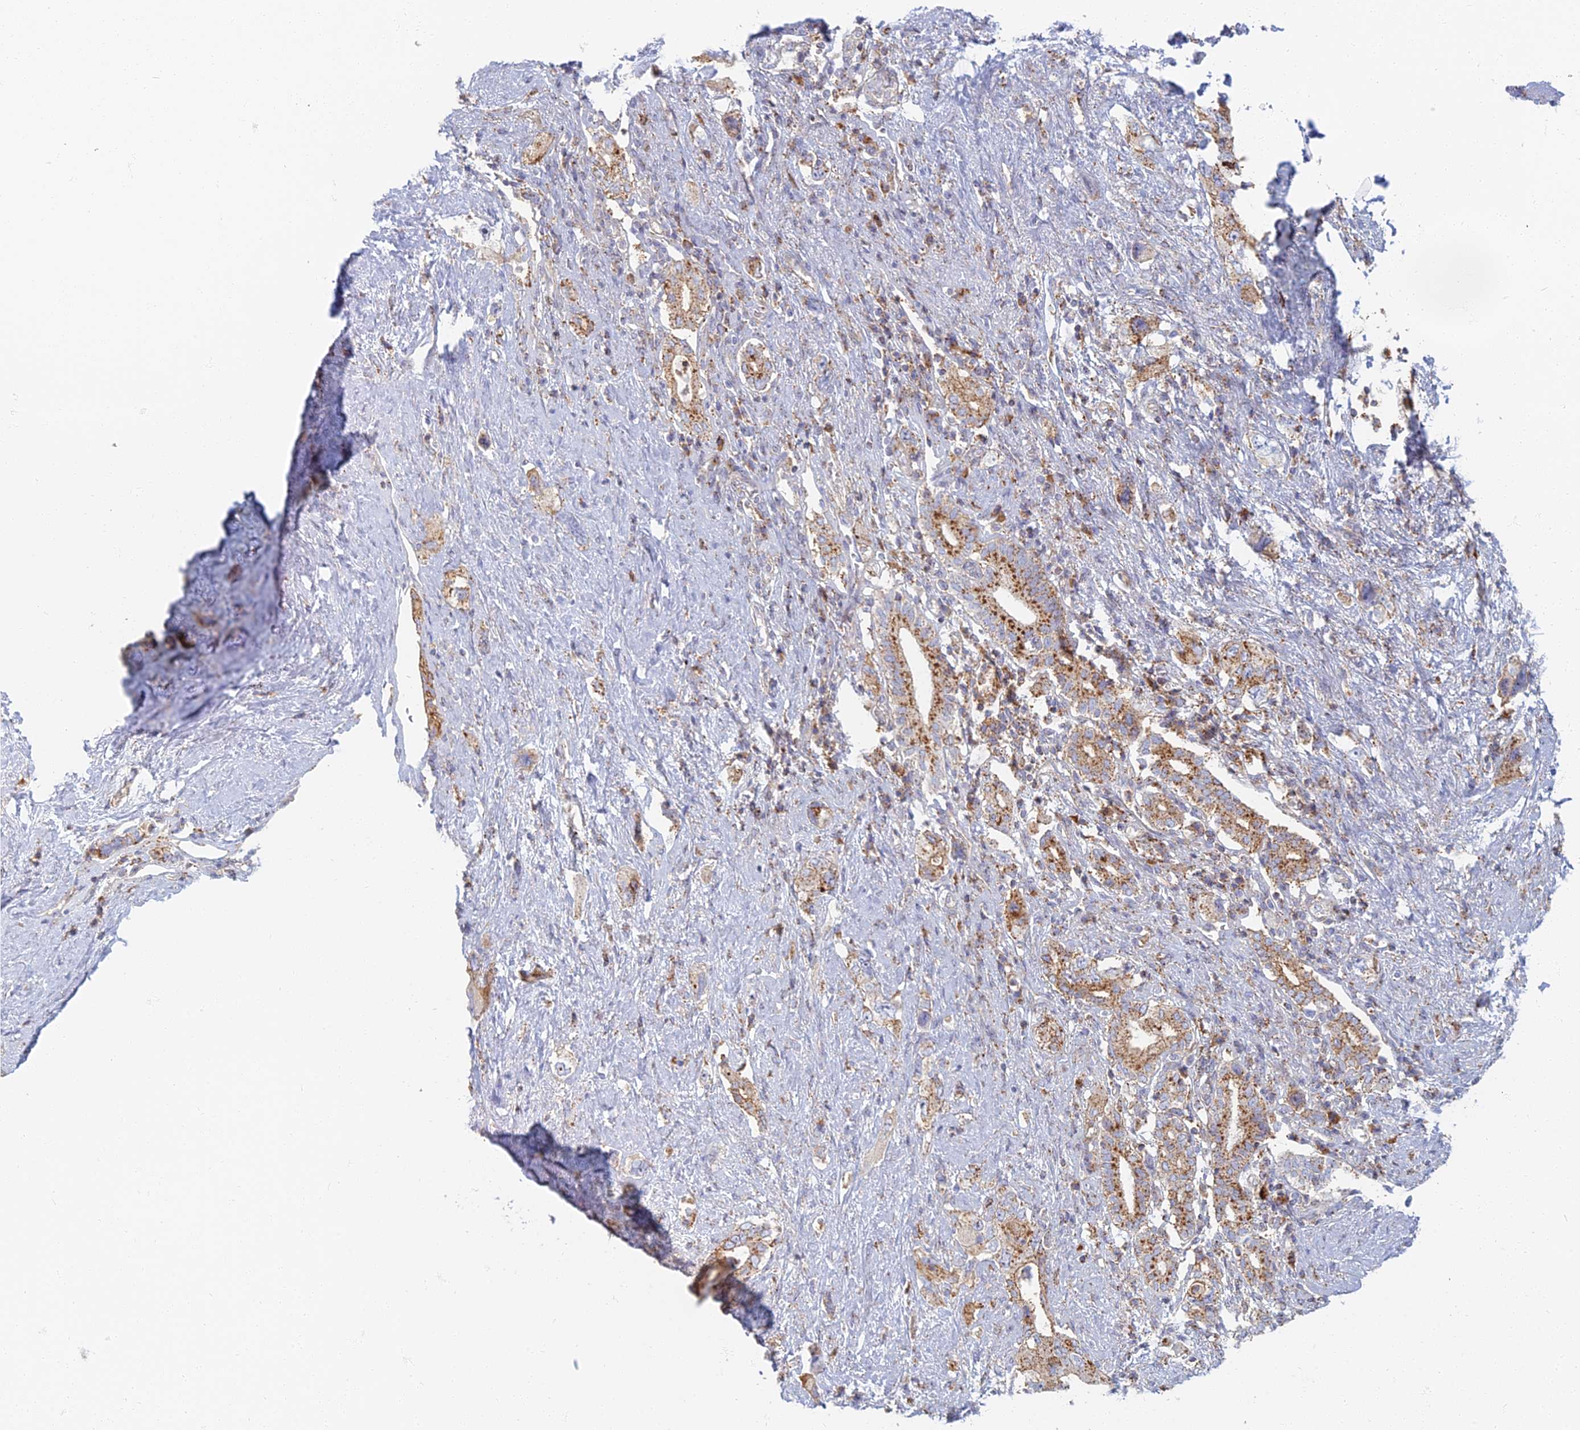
{"staining": {"intensity": "moderate", "quantity": ">75%", "location": "cytoplasmic/membranous"}, "tissue": "pancreatic cancer", "cell_type": "Tumor cells", "image_type": "cancer", "snomed": [{"axis": "morphology", "description": "Adenocarcinoma, NOS"}, {"axis": "topography", "description": "Pancreas"}], "caption": "Adenocarcinoma (pancreatic) tissue shows moderate cytoplasmic/membranous positivity in about >75% of tumor cells, visualized by immunohistochemistry.", "gene": "CHMP4B", "patient": {"sex": "female", "age": 73}}